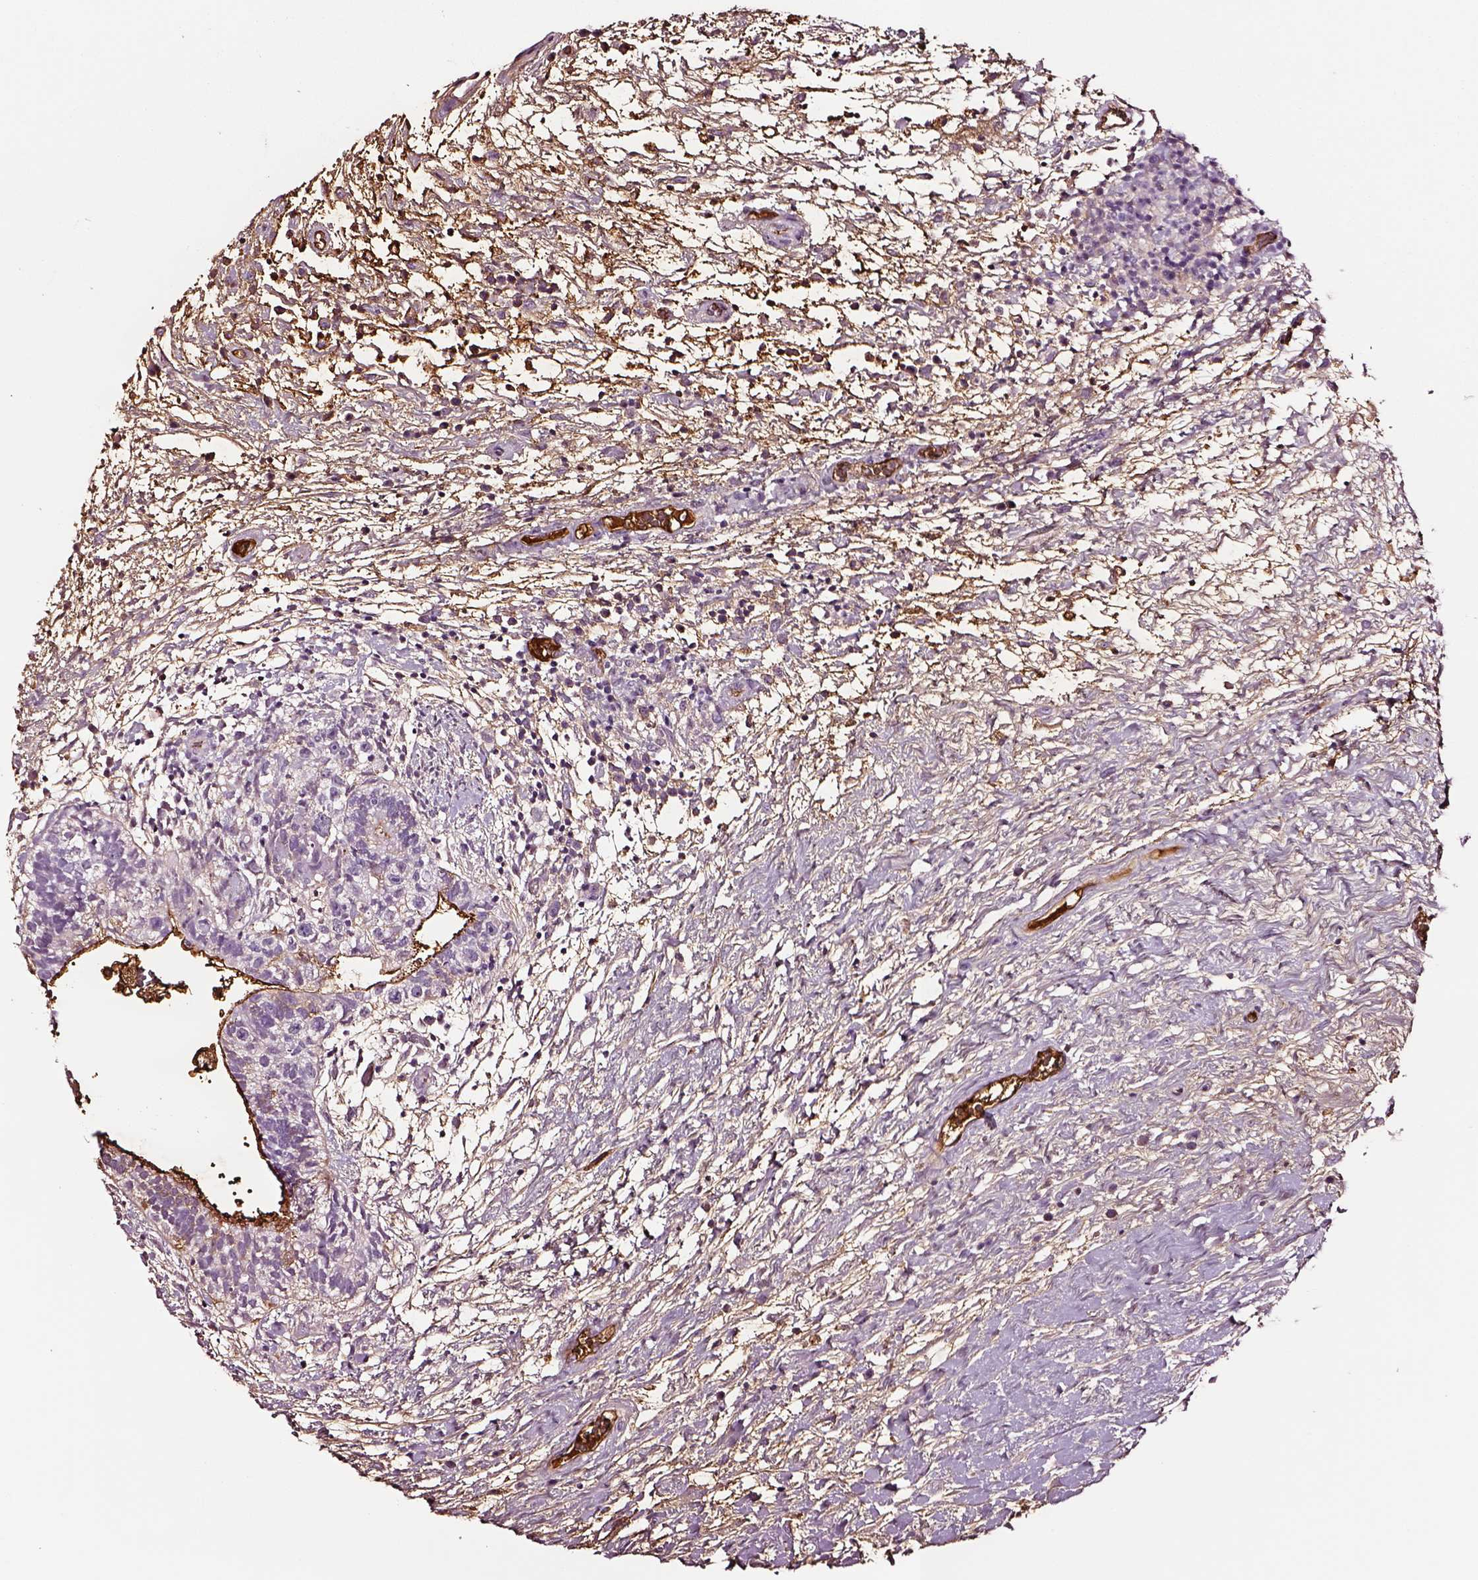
{"staining": {"intensity": "negative", "quantity": "none", "location": "none"}, "tissue": "testis cancer", "cell_type": "Tumor cells", "image_type": "cancer", "snomed": [{"axis": "morphology", "description": "Normal tissue, NOS"}, {"axis": "morphology", "description": "Carcinoma, Embryonal, NOS"}, {"axis": "topography", "description": "Testis"}], "caption": "Micrograph shows no protein expression in tumor cells of embryonal carcinoma (testis) tissue.", "gene": "TF", "patient": {"sex": "male", "age": 32}}